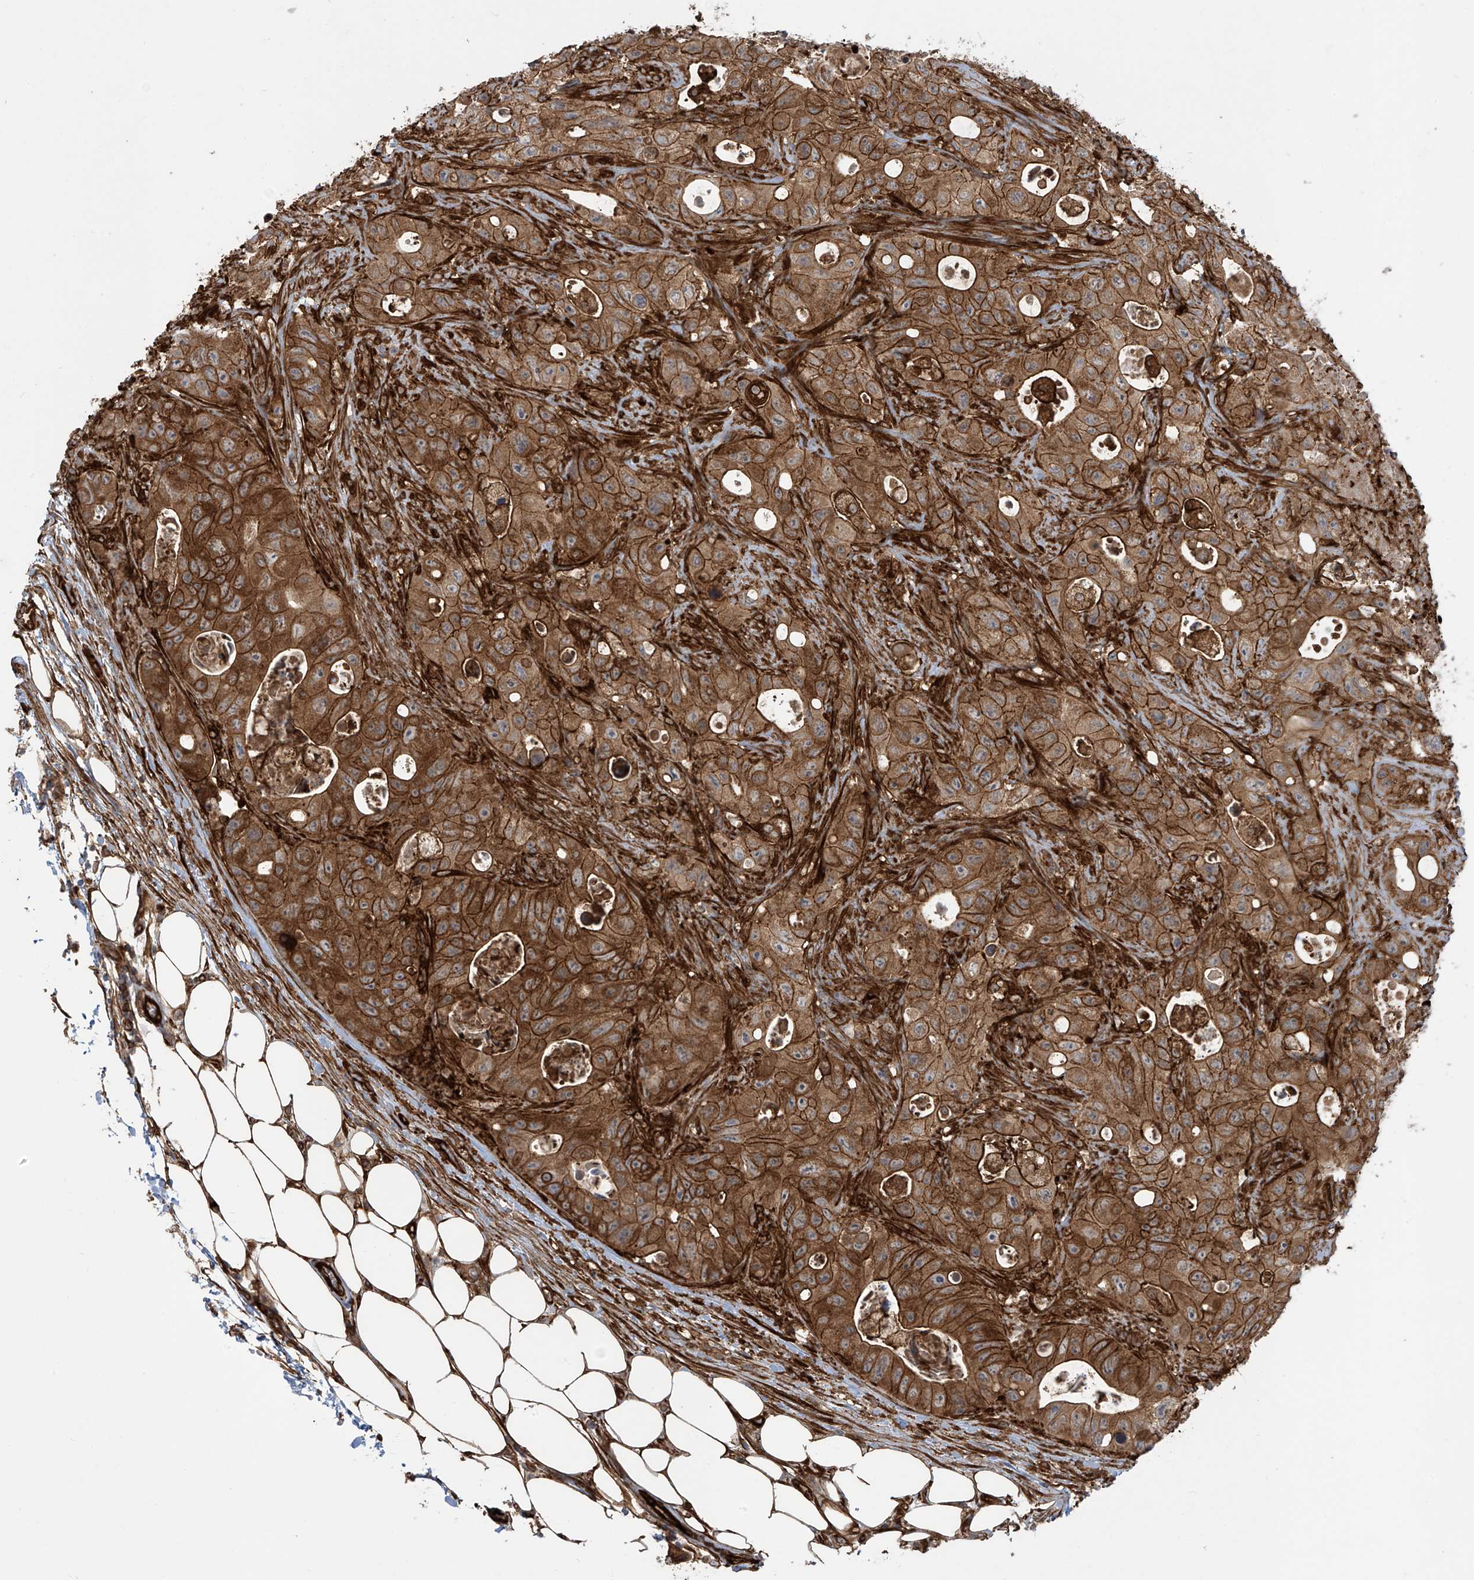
{"staining": {"intensity": "strong", "quantity": ">75%", "location": "cytoplasmic/membranous"}, "tissue": "colorectal cancer", "cell_type": "Tumor cells", "image_type": "cancer", "snomed": [{"axis": "morphology", "description": "Adenocarcinoma, NOS"}, {"axis": "topography", "description": "Colon"}], "caption": "Brown immunohistochemical staining in human colorectal adenocarcinoma shows strong cytoplasmic/membranous positivity in approximately >75% of tumor cells.", "gene": "SLC9A2", "patient": {"sex": "female", "age": 46}}